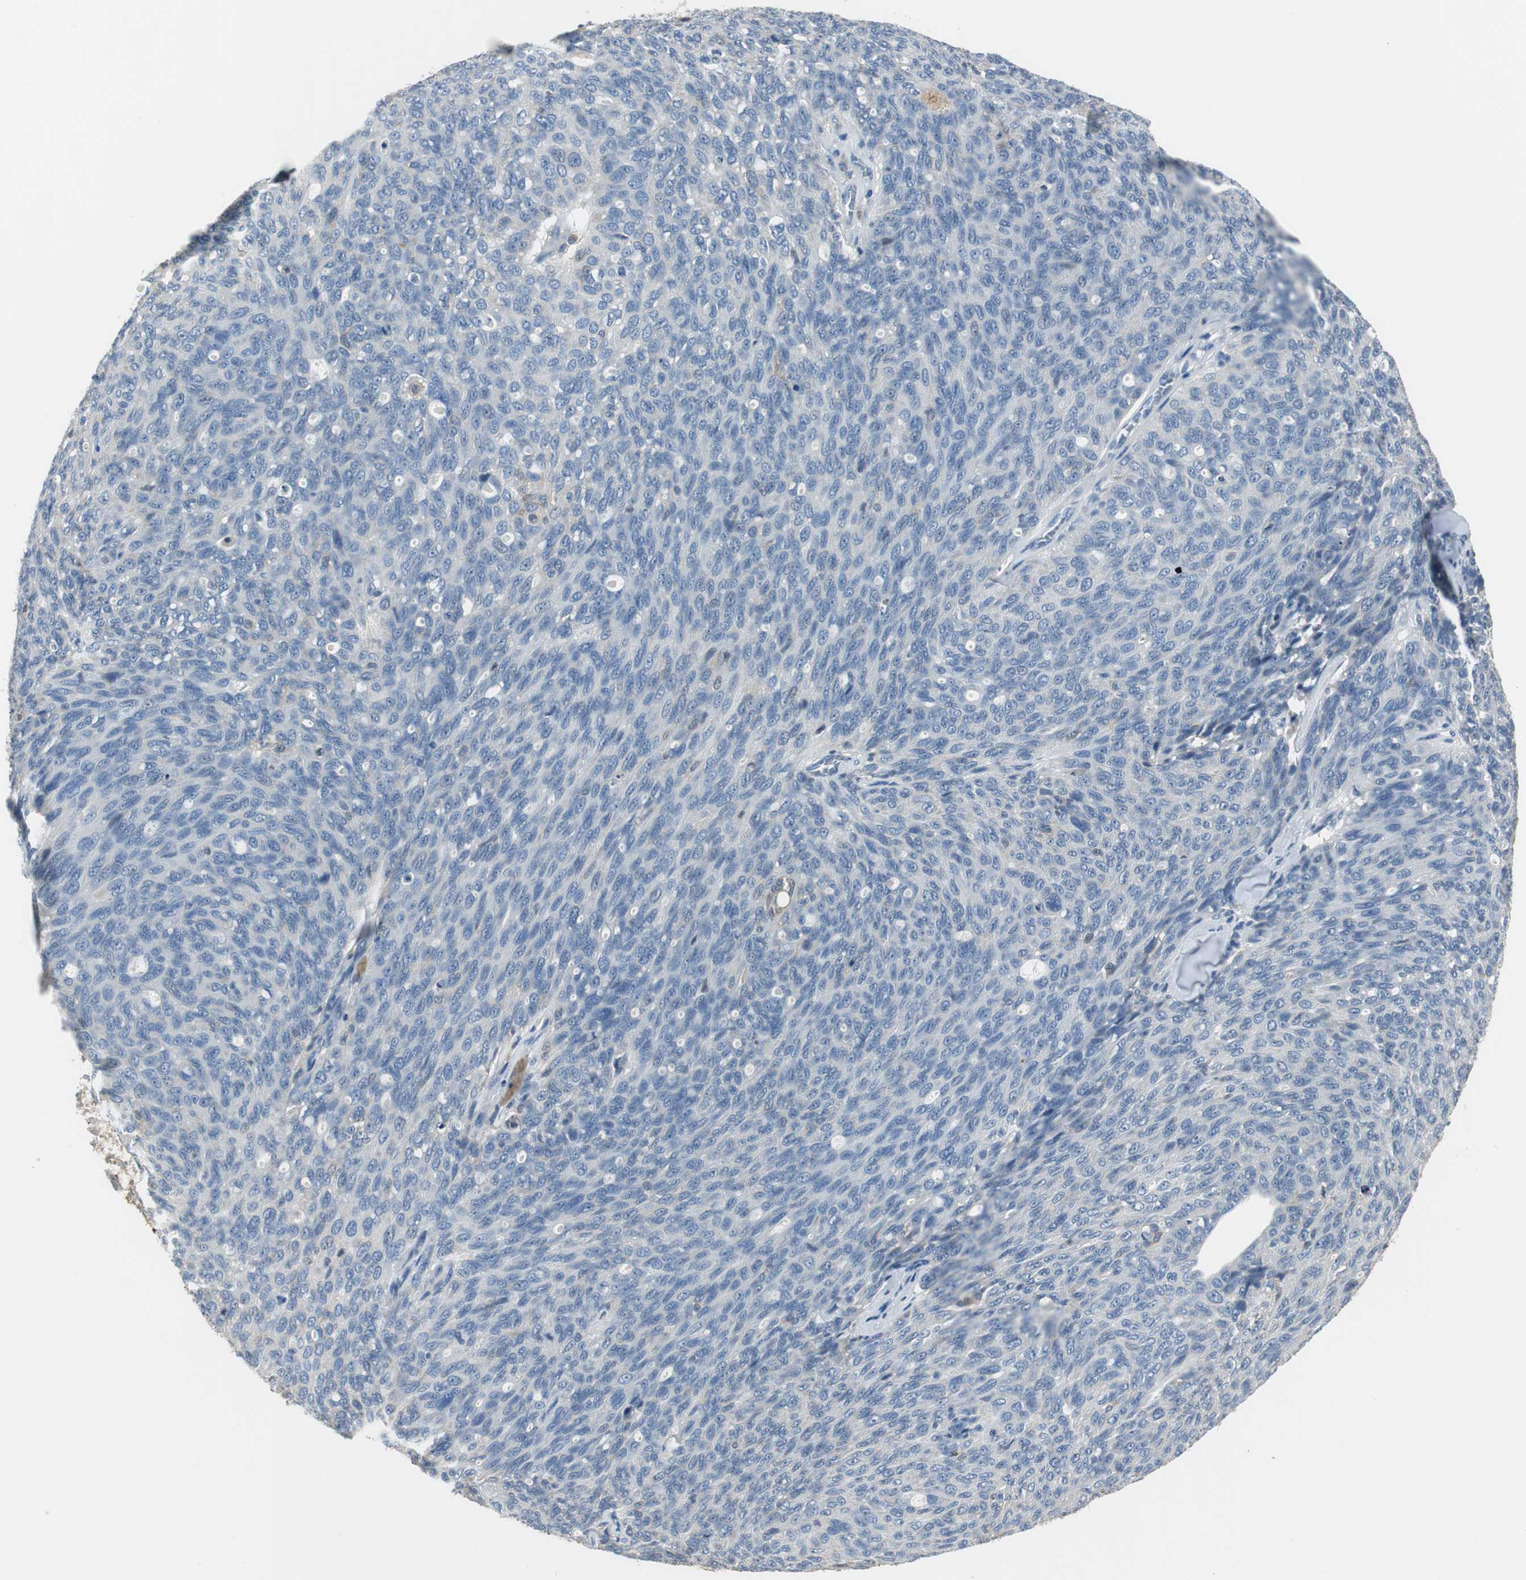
{"staining": {"intensity": "negative", "quantity": "none", "location": "none"}, "tissue": "ovarian cancer", "cell_type": "Tumor cells", "image_type": "cancer", "snomed": [{"axis": "morphology", "description": "Carcinoma, endometroid"}, {"axis": "topography", "description": "Ovary"}], "caption": "This is an immunohistochemistry (IHC) image of human endometroid carcinoma (ovarian). There is no expression in tumor cells.", "gene": "MSTO1", "patient": {"sex": "female", "age": 60}}